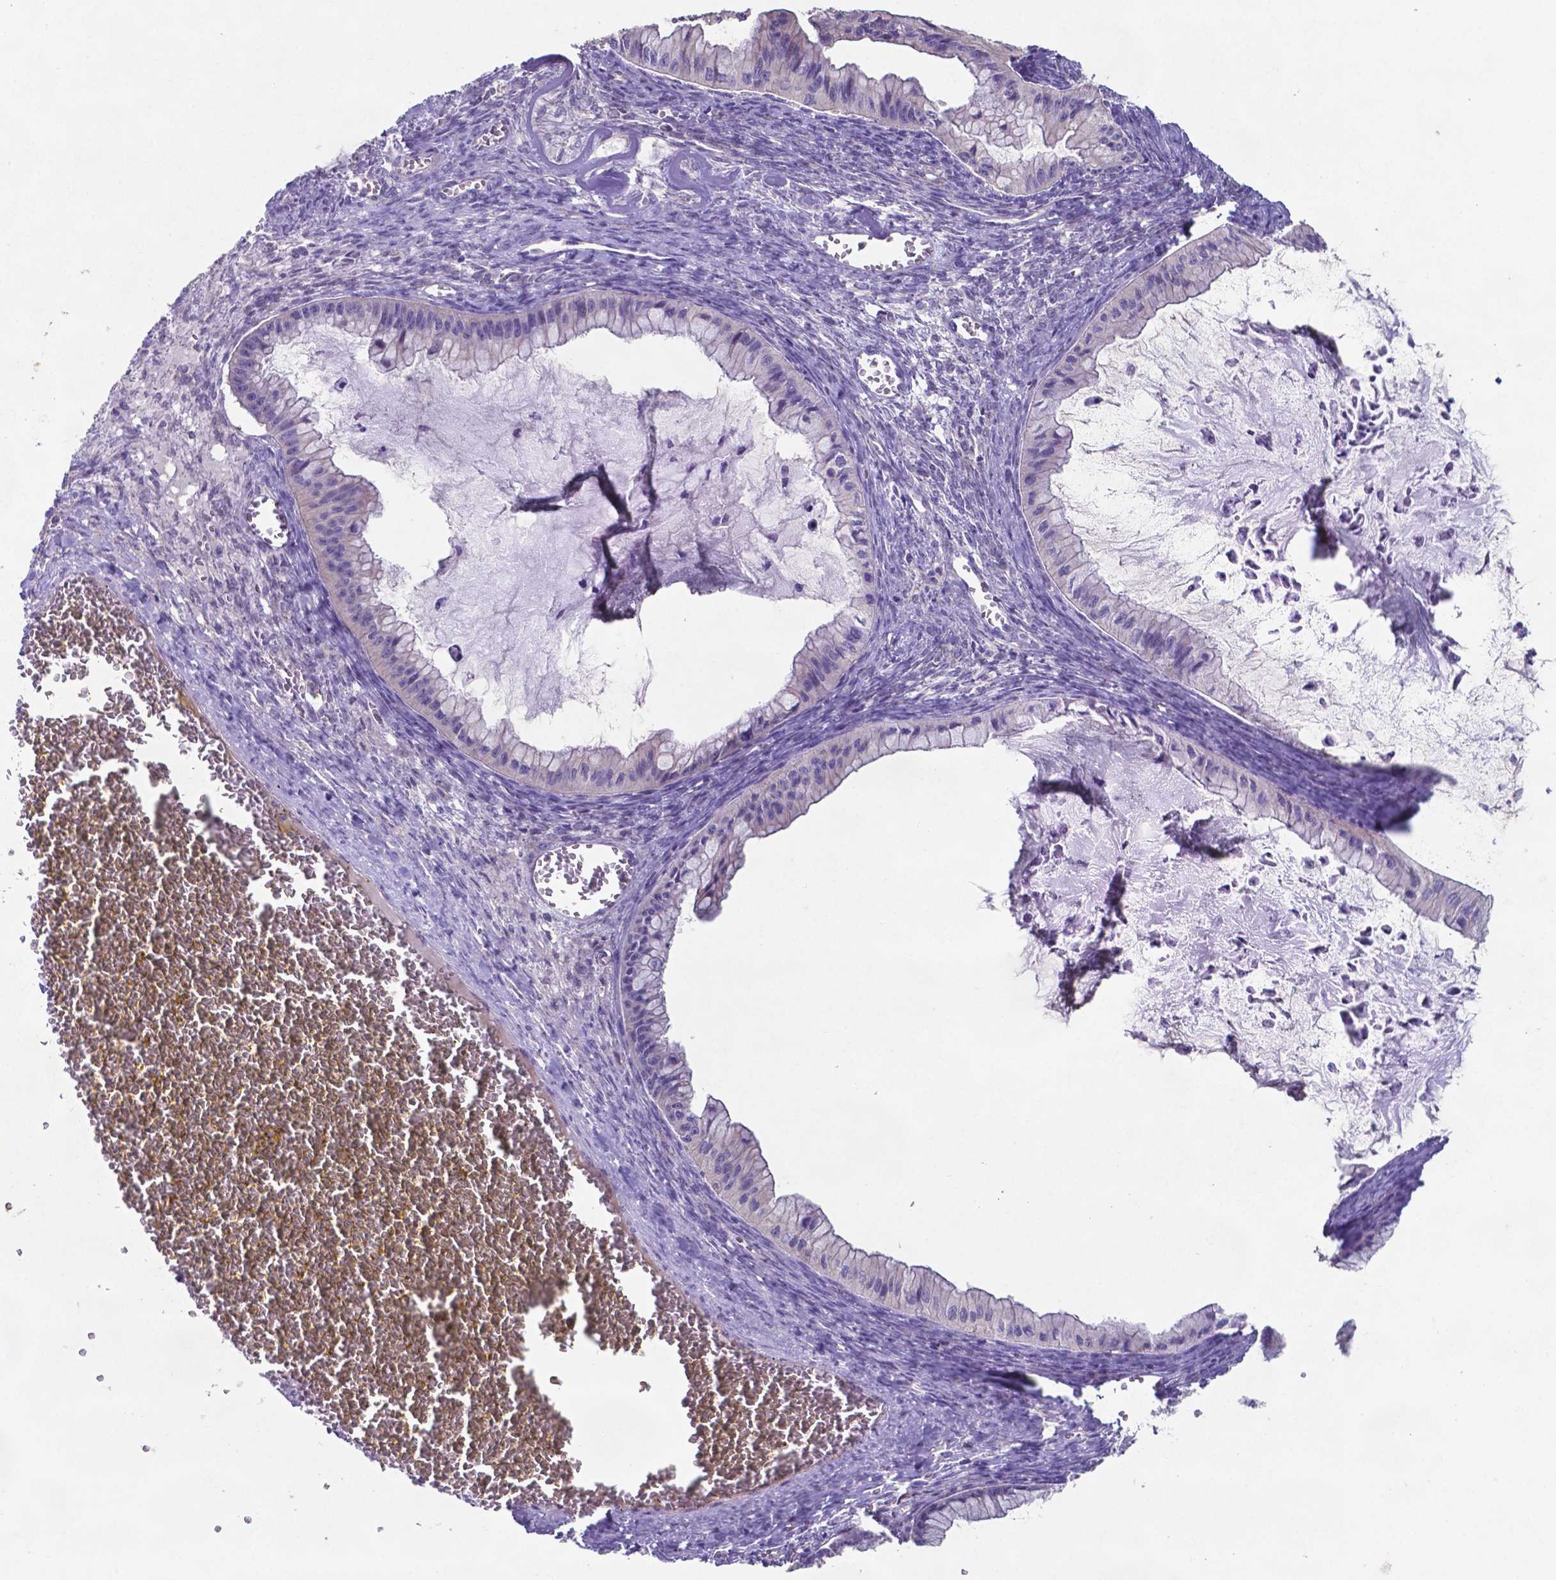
{"staining": {"intensity": "negative", "quantity": "none", "location": "none"}, "tissue": "ovarian cancer", "cell_type": "Tumor cells", "image_type": "cancer", "snomed": [{"axis": "morphology", "description": "Cystadenocarcinoma, mucinous, NOS"}, {"axis": "topography", "description": "Ovary"}], "caption": "Protein analysis of ovarian cancer displays no significant staining in tumor cells.", "gene": "TYRO3", "patient": {"sex": "female", "age": 72}}